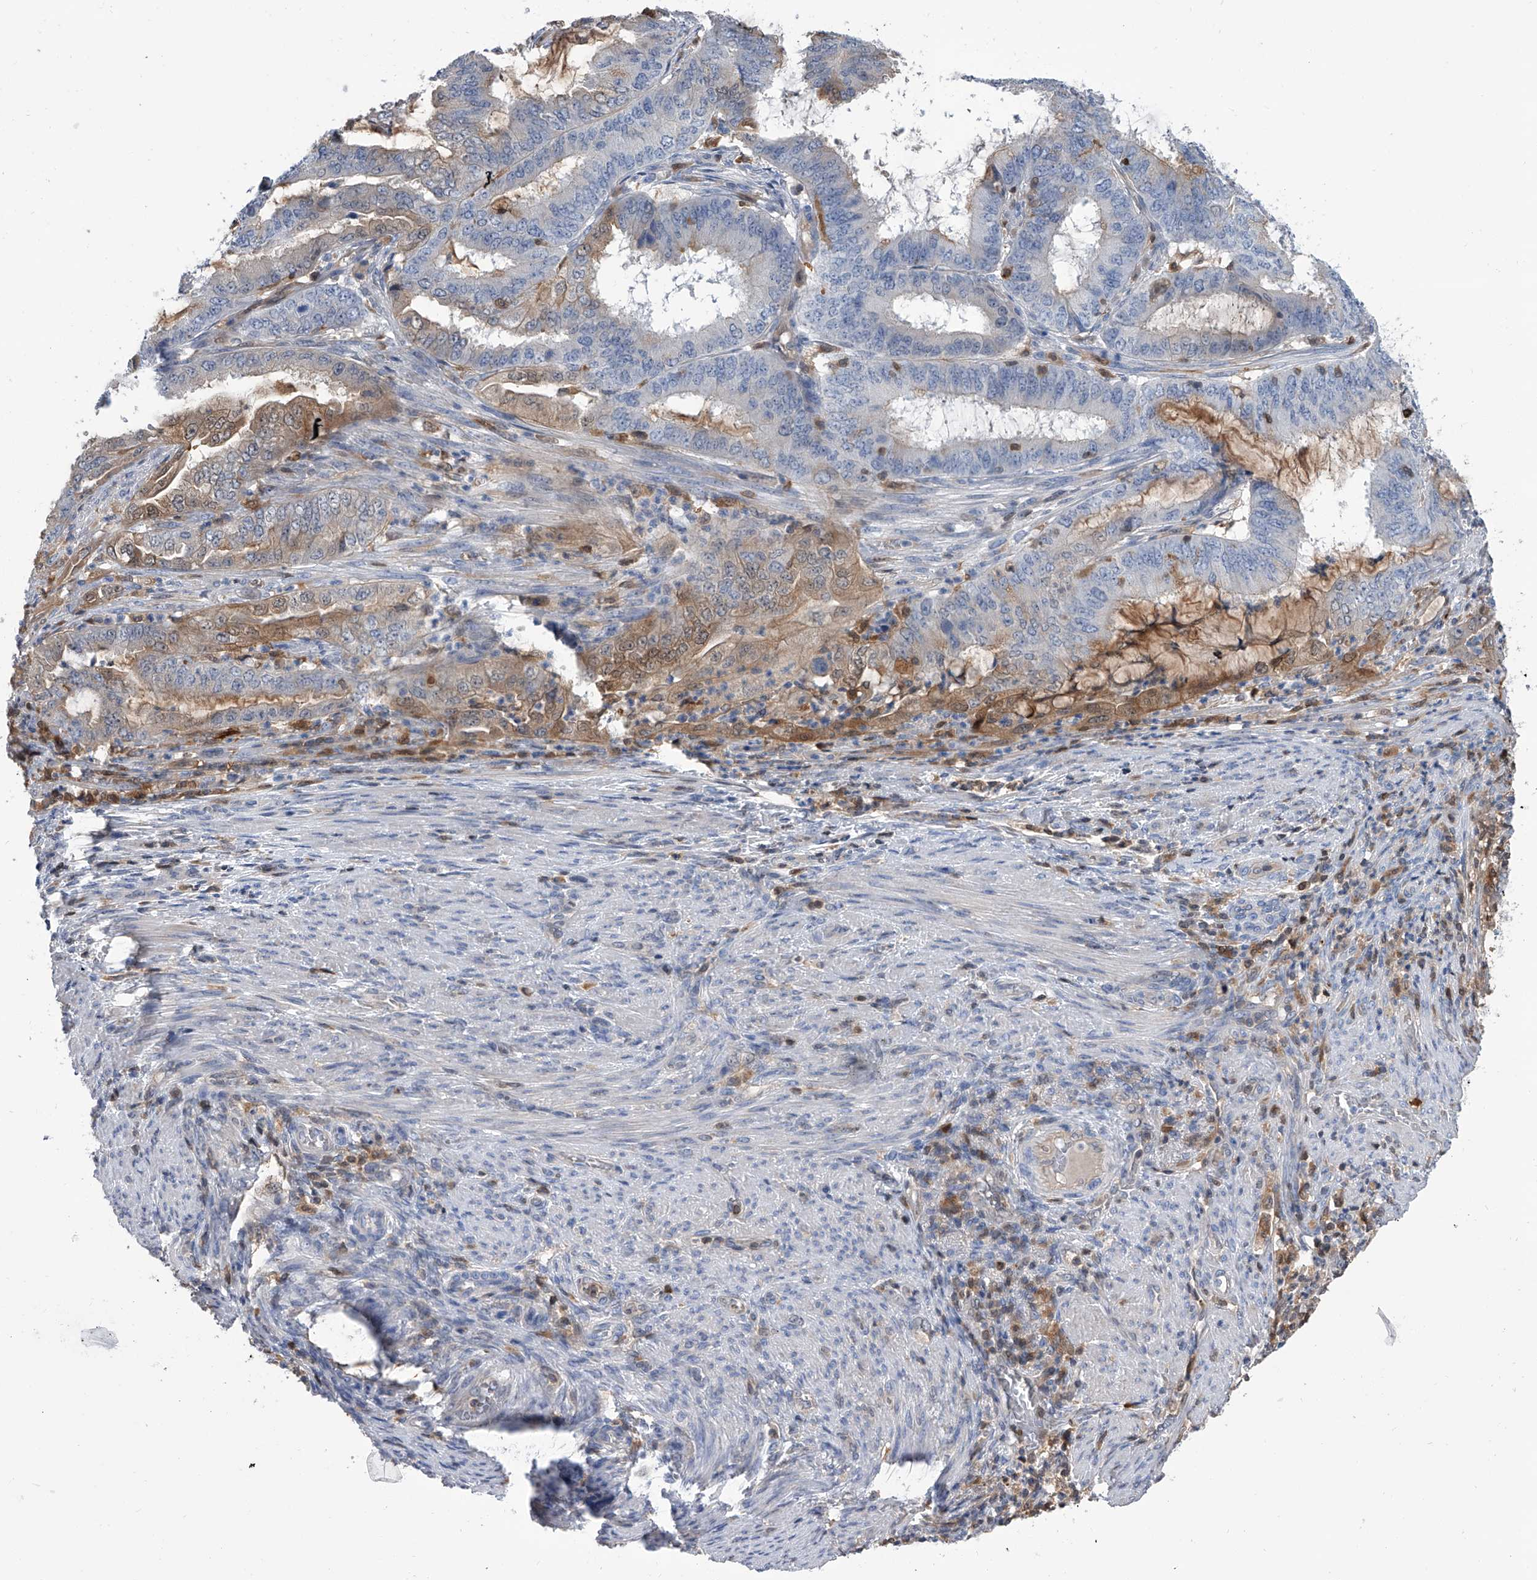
{"staining": {"intensity": "moderate", "quantity": "<25%", "location": "cytoplasmic/membranous"}, "tissue": "endometrial cancer", "cell_type": "Tumor cells", "image_type": "cancer", "snomed": [{"axis": "morphology", "description": "Adenocarcinoma, NOS"}, {"axis": "topography", "description": "Endometrium"}], "caption": "Tumor cells display low levels of moderate cytoplasmic/membranous positivity in about <25% of cells in human endometrial cancer. The staining was performed using DAB to visualize the protein expression in brown, while the nuclei were stained in blue with hematoxylin (Magnification: 20x).", "gene": "SERPINB9", "patient": {"sex": "female", "age": 51}}